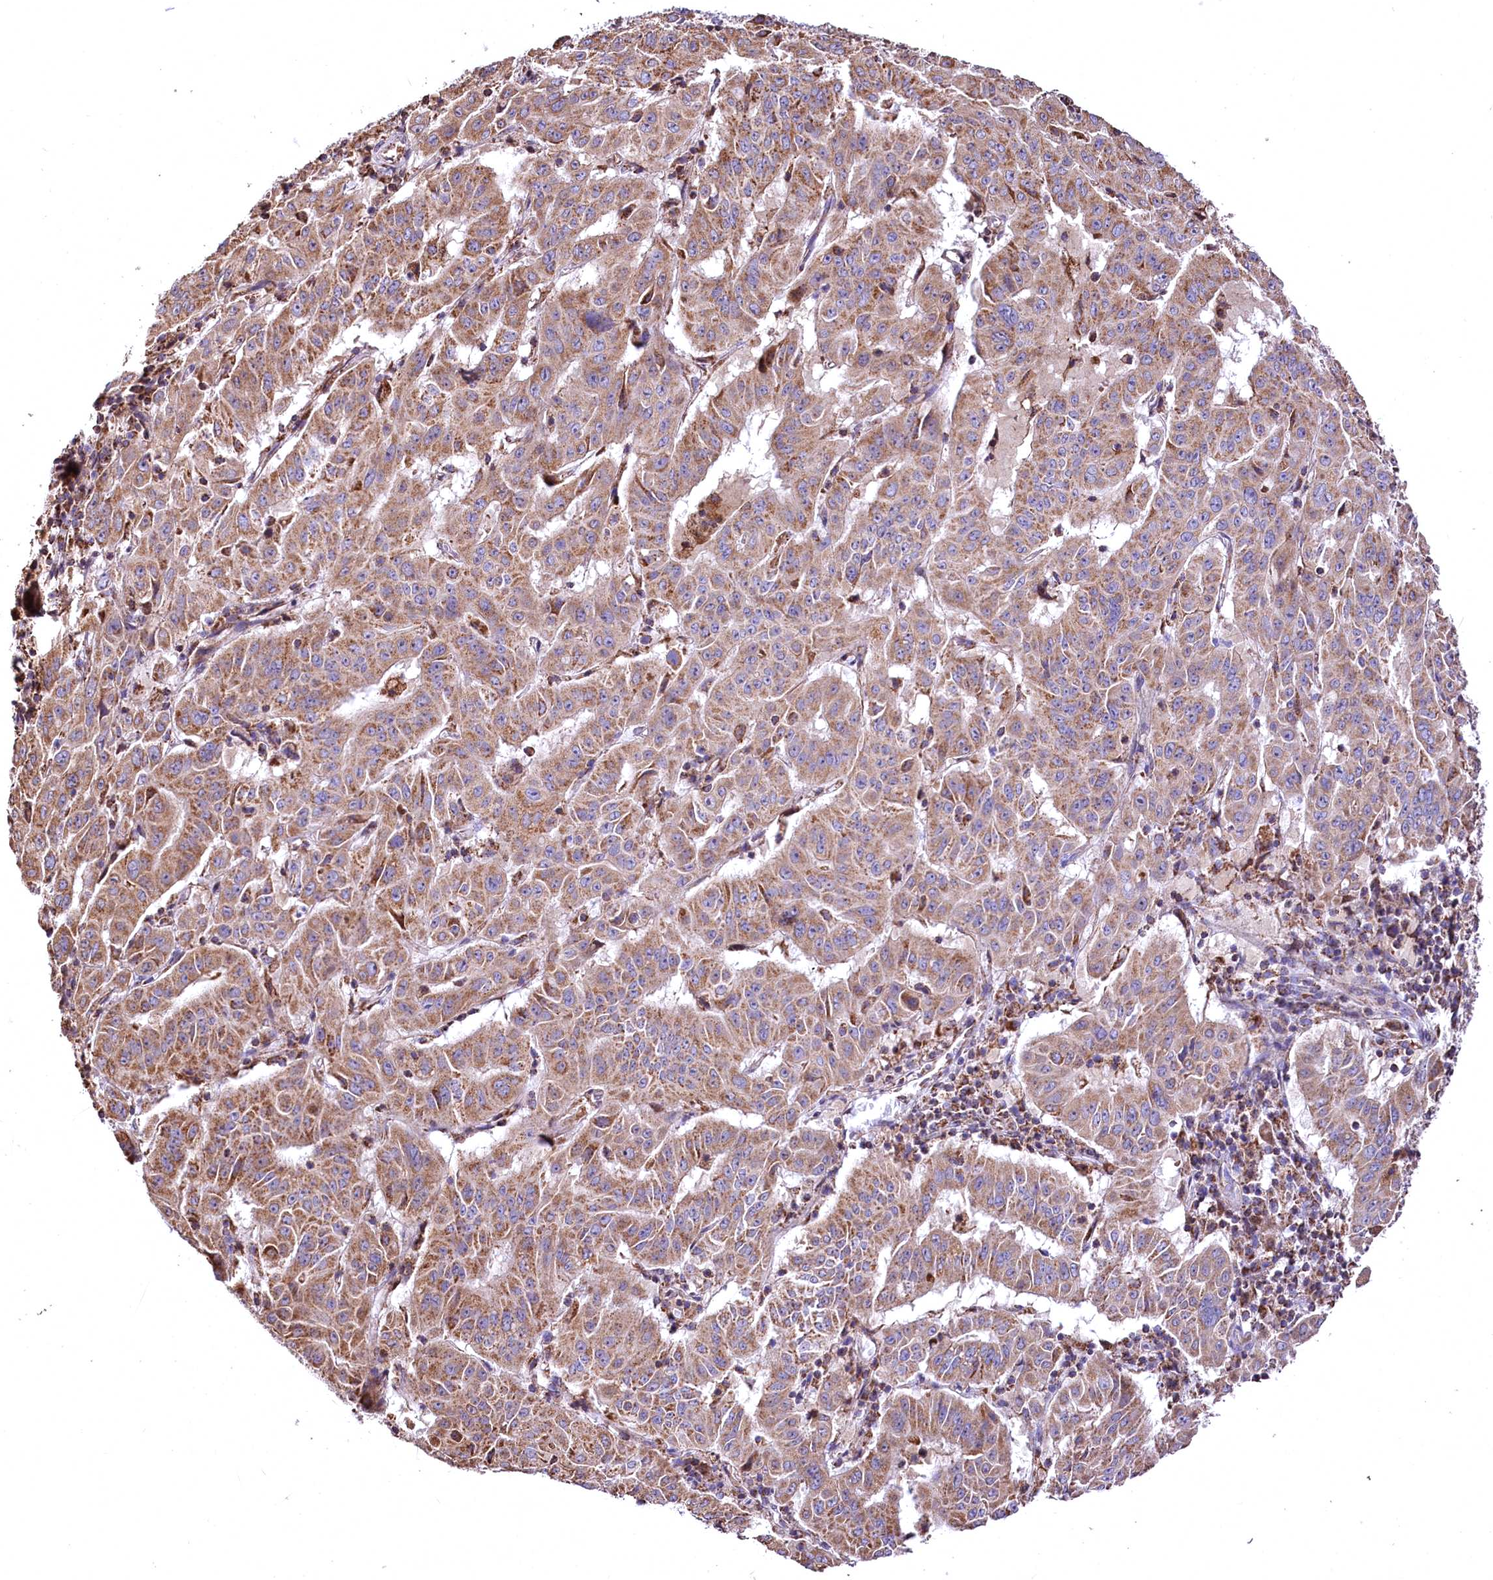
{"staining": {"intensity": "moderate", "quantity": "25%-75%", "location": "cytoplasmic/membranous"}, "tissue": "pancreatic cancer", "cell_type": "Tumor cells", "image_type": "cancer", "snomed": [{"axis": "morphology", "description": "Adenocarcinoma, NOS"}, {"axis": "topography", "description": "Pancreas"}], "caption": "Adenocarcinoma (pancreatic) was stained to show a protein in brown. There is medium levels of moderate cytoplasmic/membranous expression in about 25%-75% of tumor cells.", "gene": "NUDT15", "patient": {"sex": "male", "age": 63}}